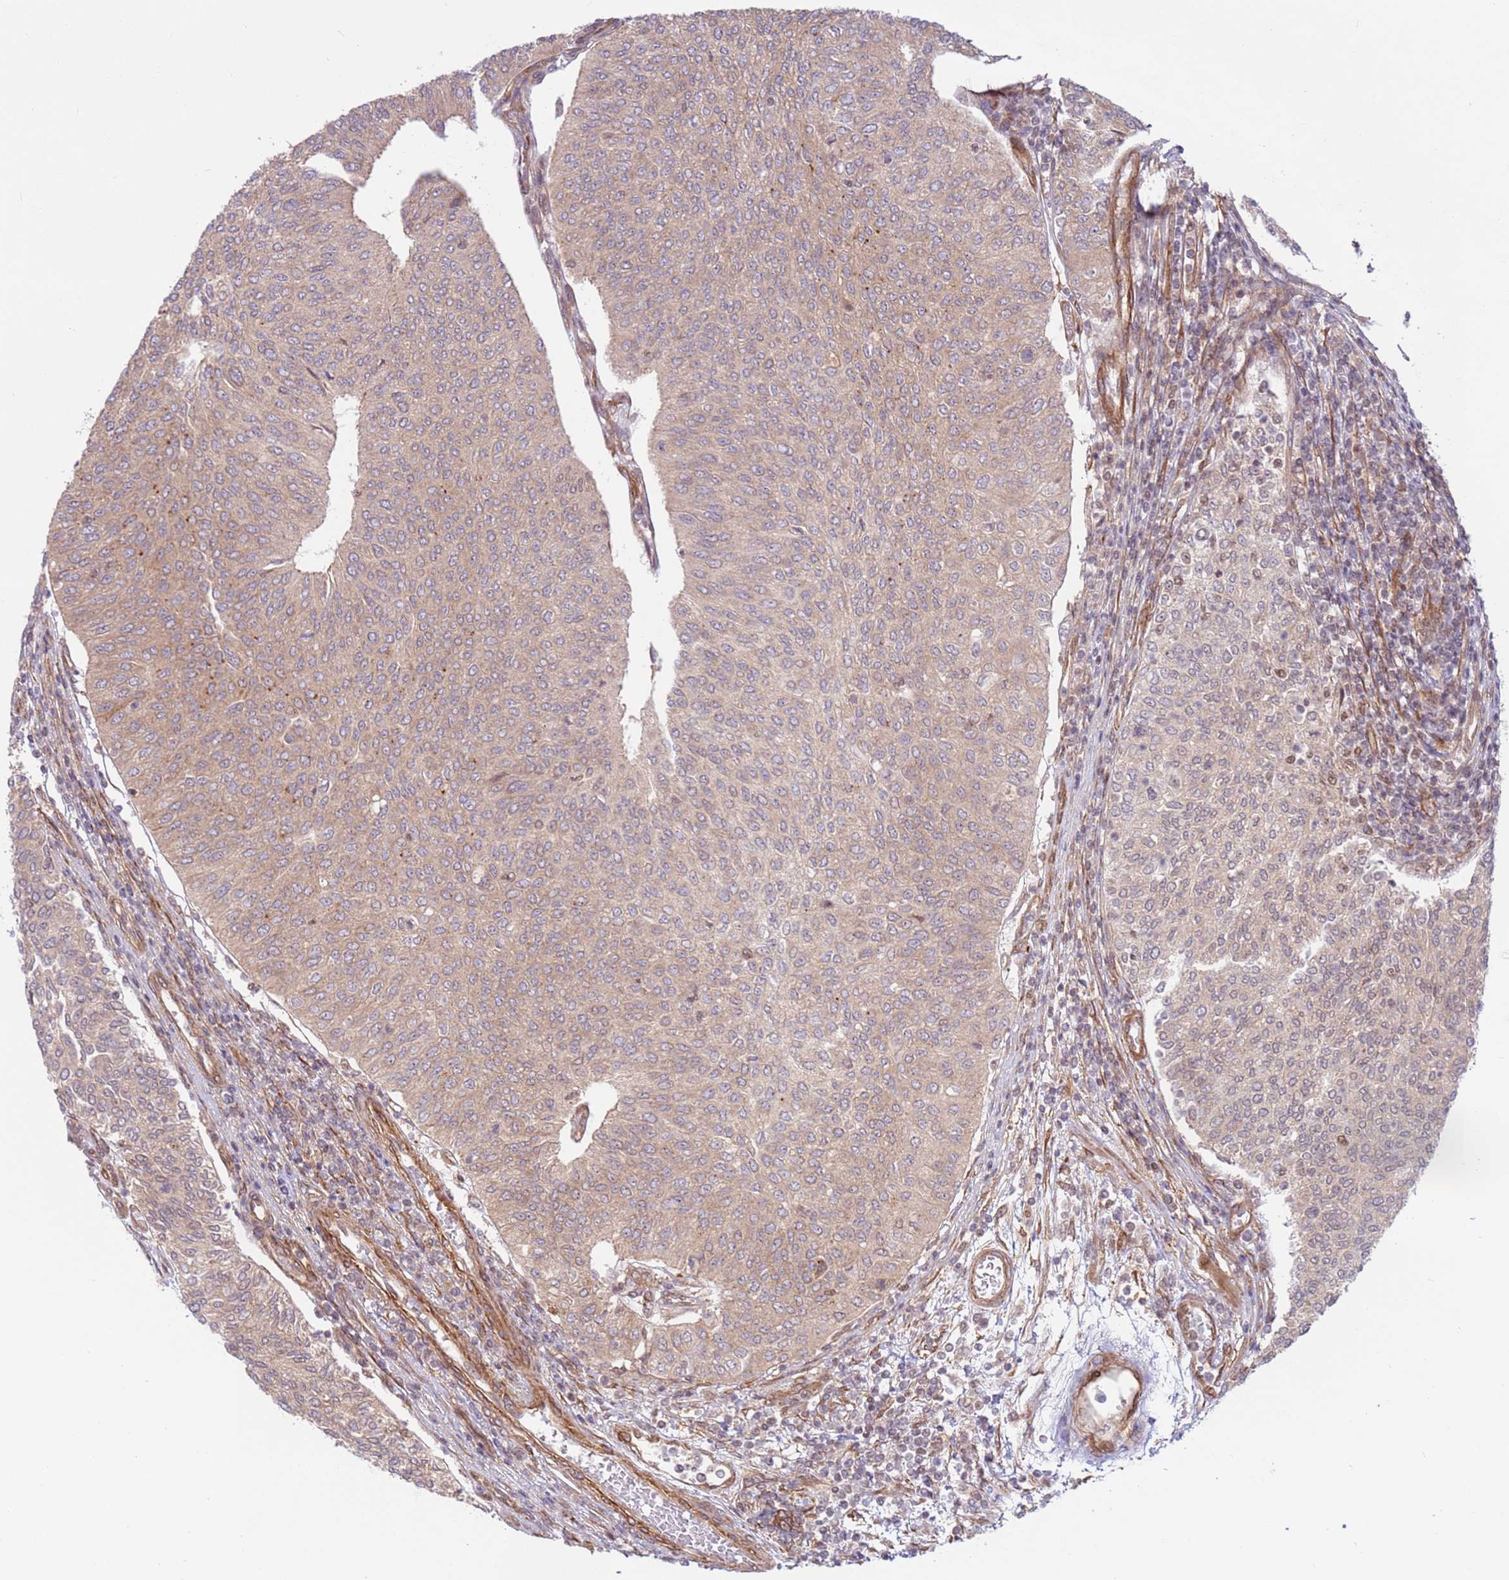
{"staining": {"intensity": "weak", "quantity": ">75%", "location": "cytoplasmic/membranous,nuclear"}, "tissue": "urothelial cancer", "cell_type": "Tumor cells", "image_type": "cancer", "snomed": [{"axis": "morphology", "description": "Urothelial carcinoma, High grade"}, {"axis": "topography", "description": "Urinary bladder"}], "caption": "Immunohistochemistry image of neoplastic tissue: human urothelial carcinoma (high-grade) stained using immunohistochemistry exhibits low levels of weak protein expression localized specifically in the cytoplasmic/membranous and nuclear of tumor cells, appearing as a cytoplasmic/membranous and nuclear brown color.", "gene": "DCAF4", "patient": {"sex": "female", "age": 79}}